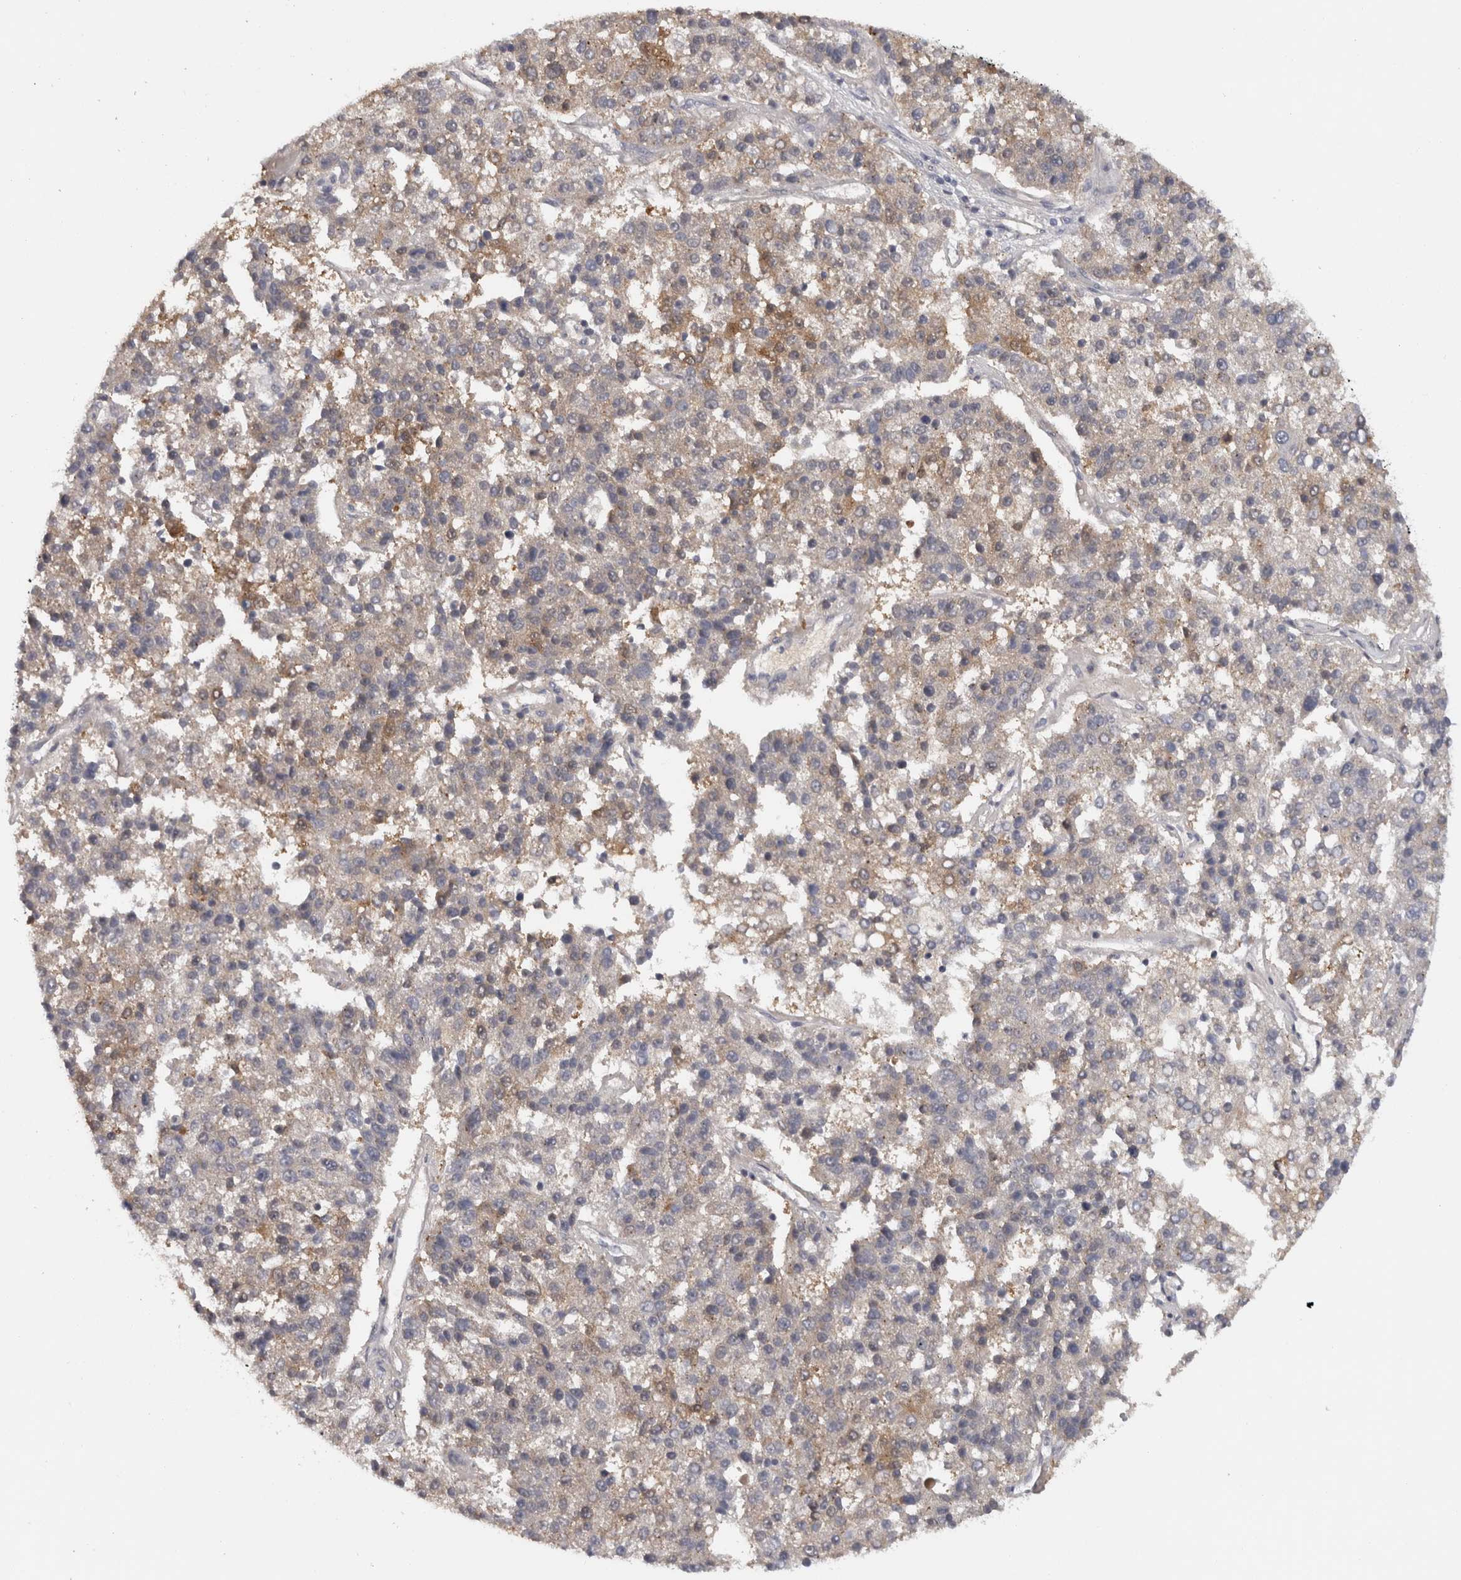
{"staining": {"intensity": "moderate", "quantity": "<25%", "location": "cytoplasmic/membranous"}, "tissue": "pancreatic cancer", "cell_type": "Tumor cells", "image_type": "cancer", "snomed": [{"axis": "morphology", "description": "Adenocarcinoma, NOS"}, {"axis": "topography", "description": "Pancreas"}], "caption": "The image shows staining of pancreatic adenocarcinoma, revealing moderate cytoplasmic/membranous protein expression (brown color) within tumor cells.", "gene": "ACAT2", "patient": {"sex": "female", "age": 61}}